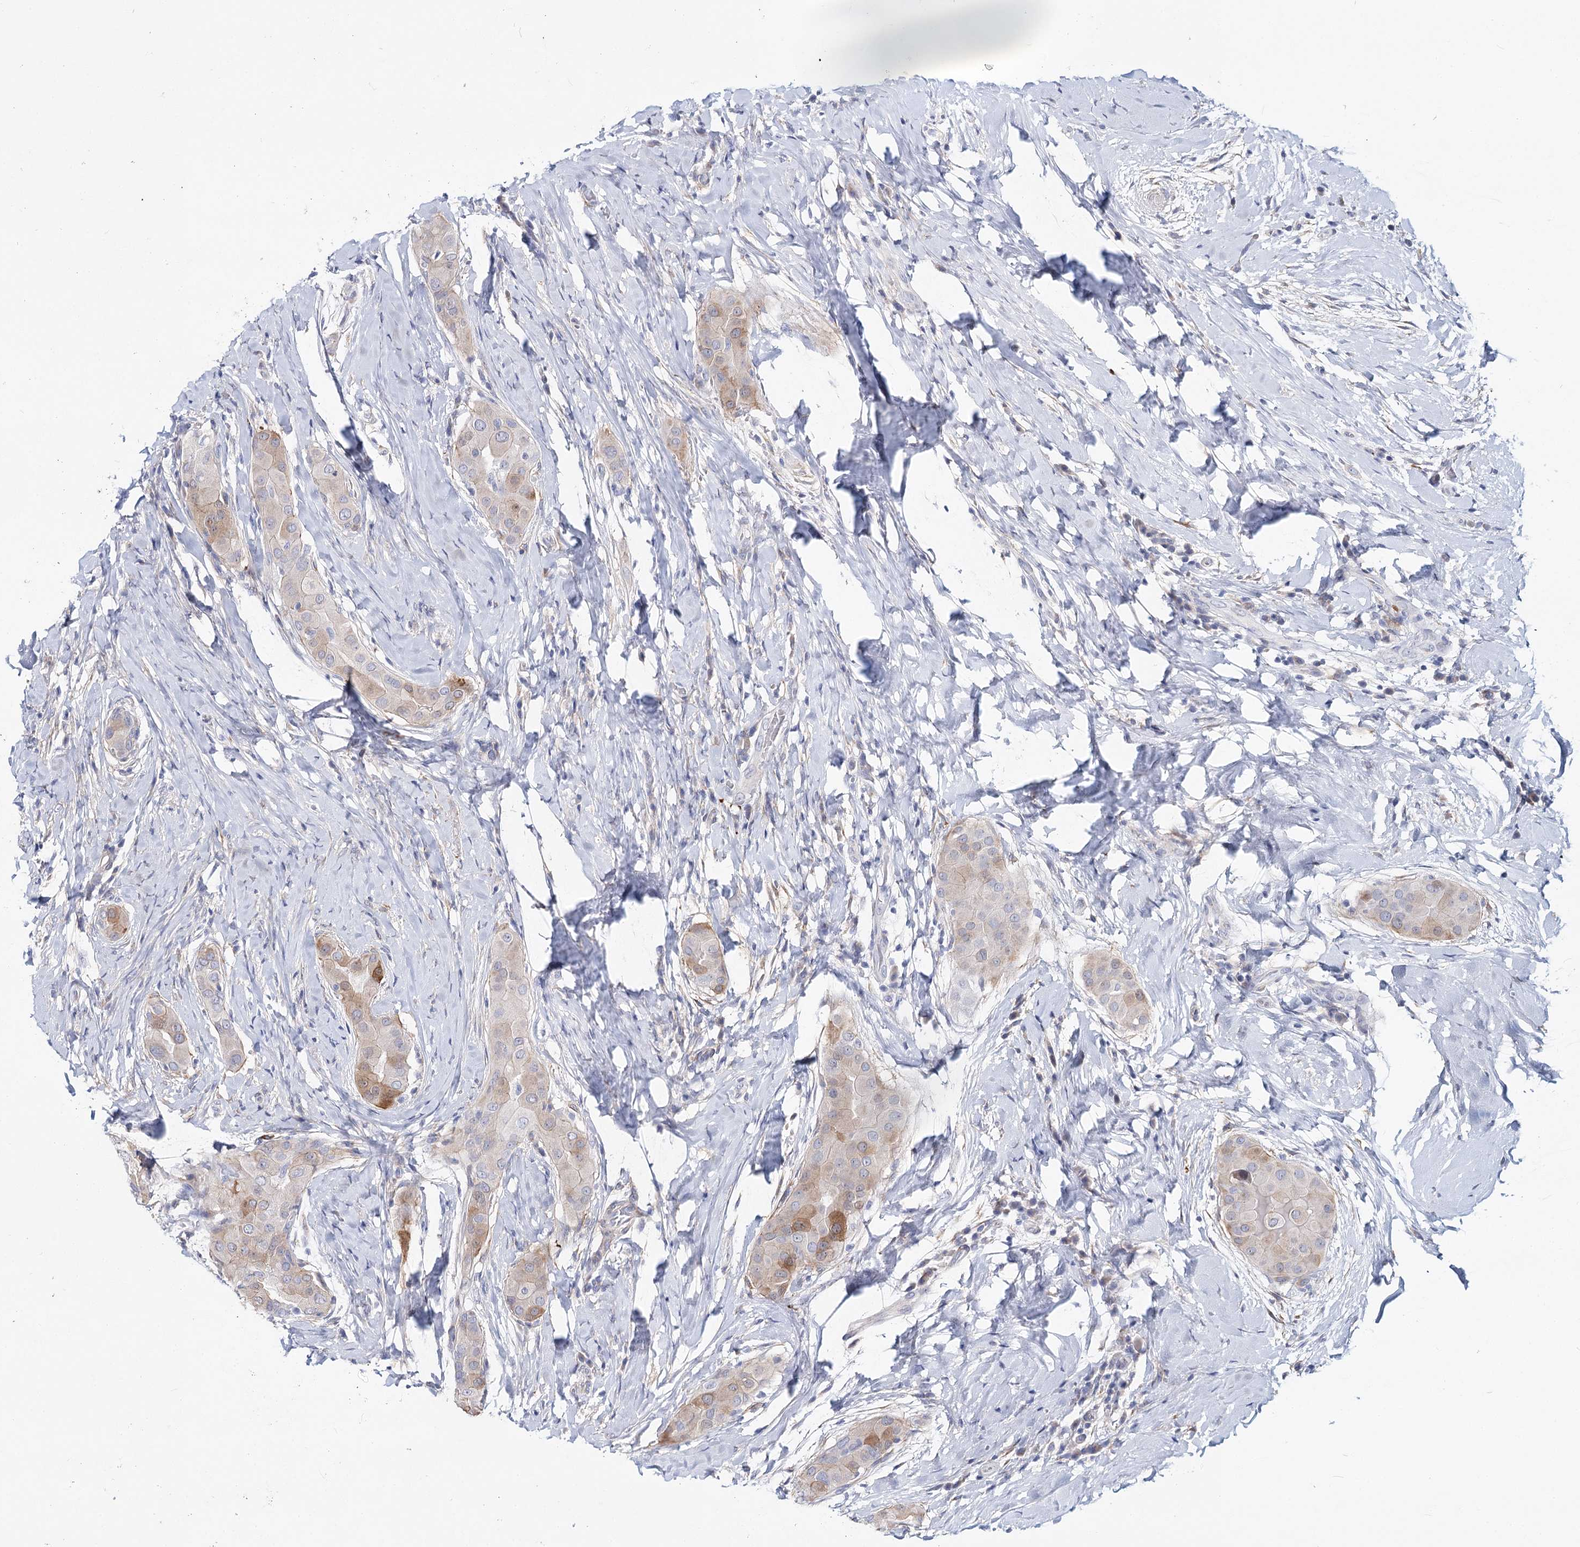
{"staining": {"intensity": "moderate", "quantity": "<25%", "location": "cytoplasmic/membranous"}, "tissue": "thyroid cancer", "cell_type": "Tumor cells", "image_type": "cancer", "snomed": [{"axis": "morphology", "description": "Papillary adenocarcinoma, NOS"}, {"axis": "topography", "description": "Thyroid gland"}], "caption": "DAB (3,3'-diaminobenzidine) immunohistochemical staining of human thyroid cancer reveals moderate cytoplasmic/membranous protein expression in approximately <25% of tumor cells.", "gene": "TEX12", "patient": {"sex": "male", "age": 33}}